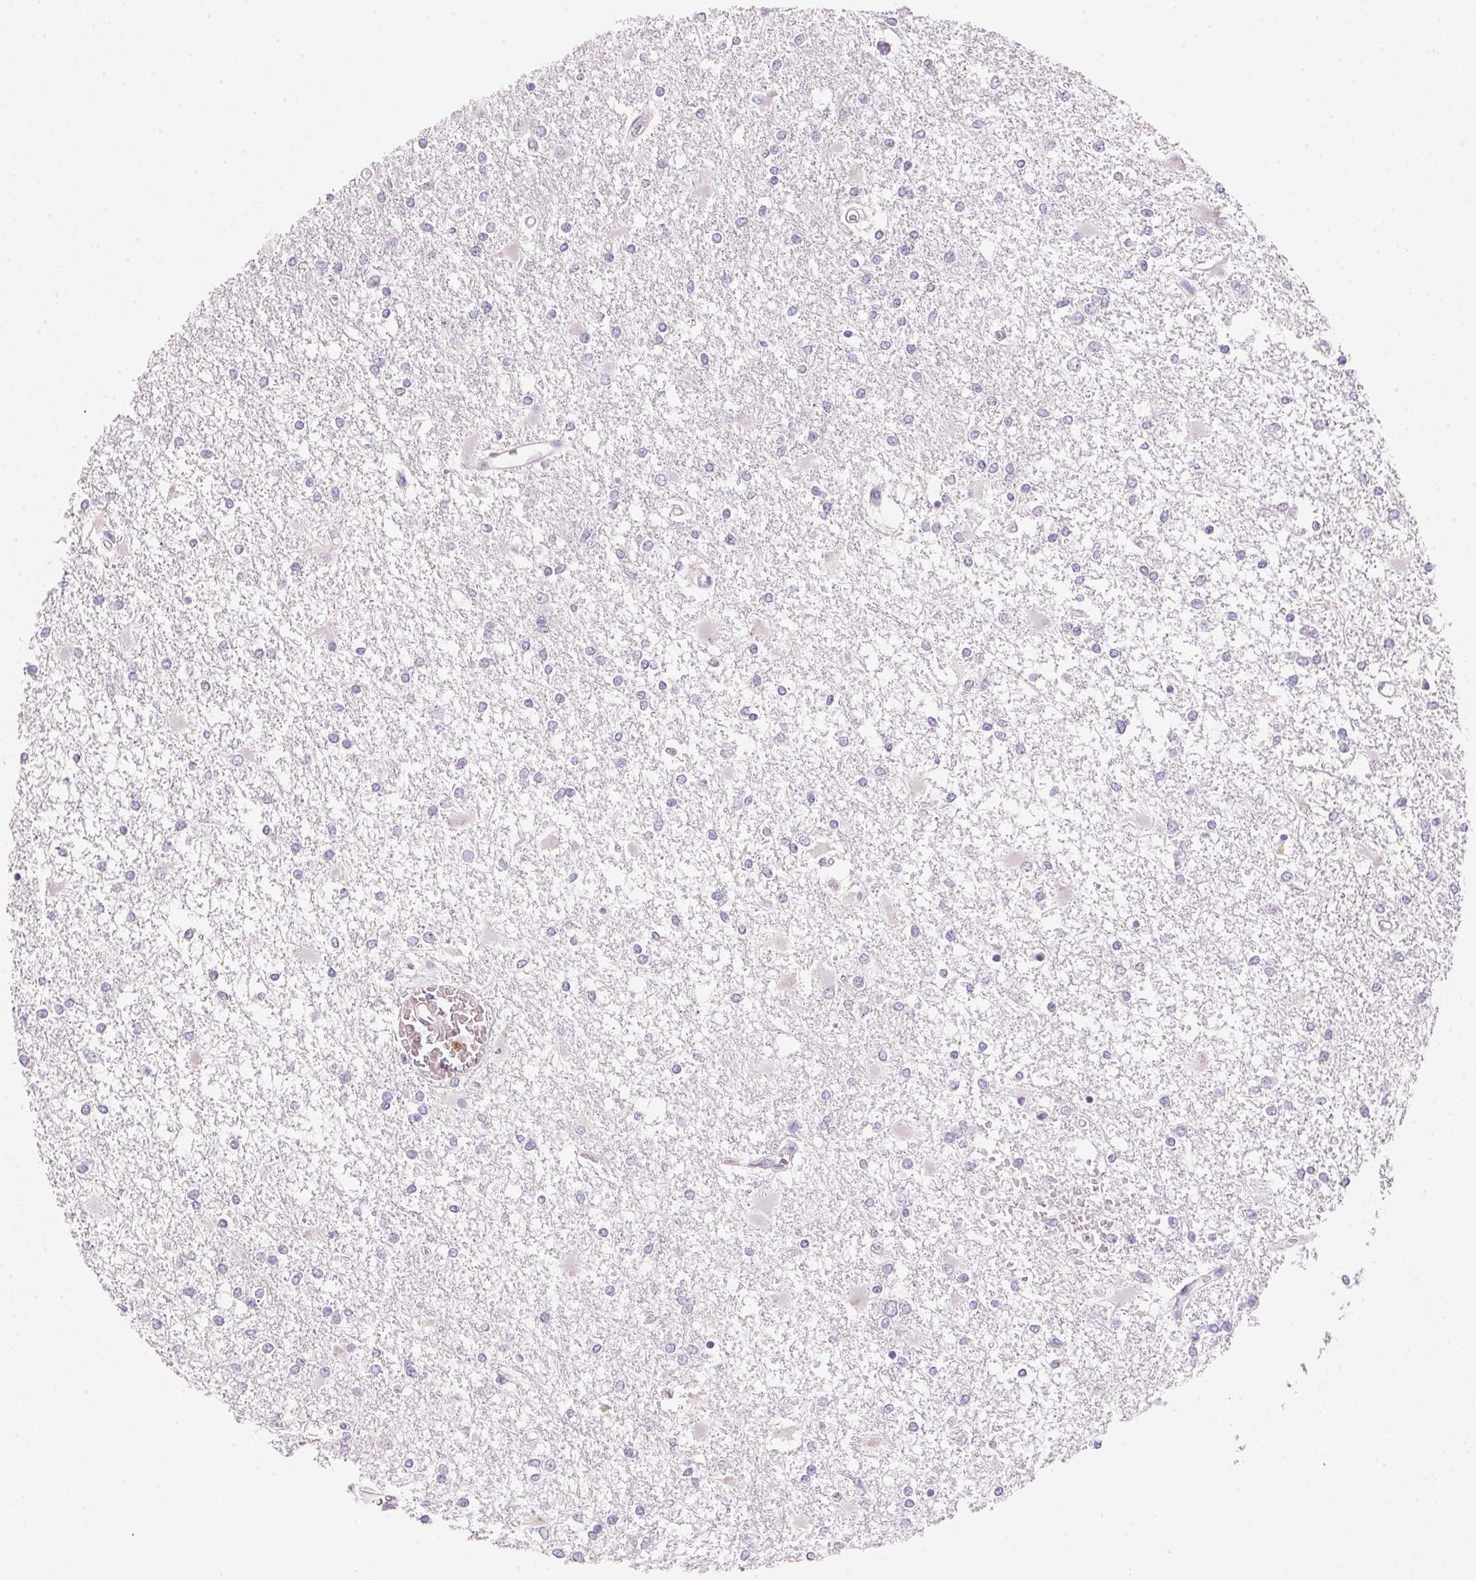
{"staining": {"intensity": "negative", "quantity": "none", "location": "none"}, "tissue": "glioma", "cell_type": "Tumor cells", "image_type": "cancer", "snomed": [{"axis": "morphology", "description": "Glioma, malignant, High grade"}, {"axis": "topography", "description": "Cerebral cortex"}], "caption": "Tumor cells show no significant expression in glioma. (DAB (3,3'-diaminobenzidine) IHC with hematoxylin counter stain).", "gene": "CYP11B1", "patient": {"sex": "male", "age": 79}}